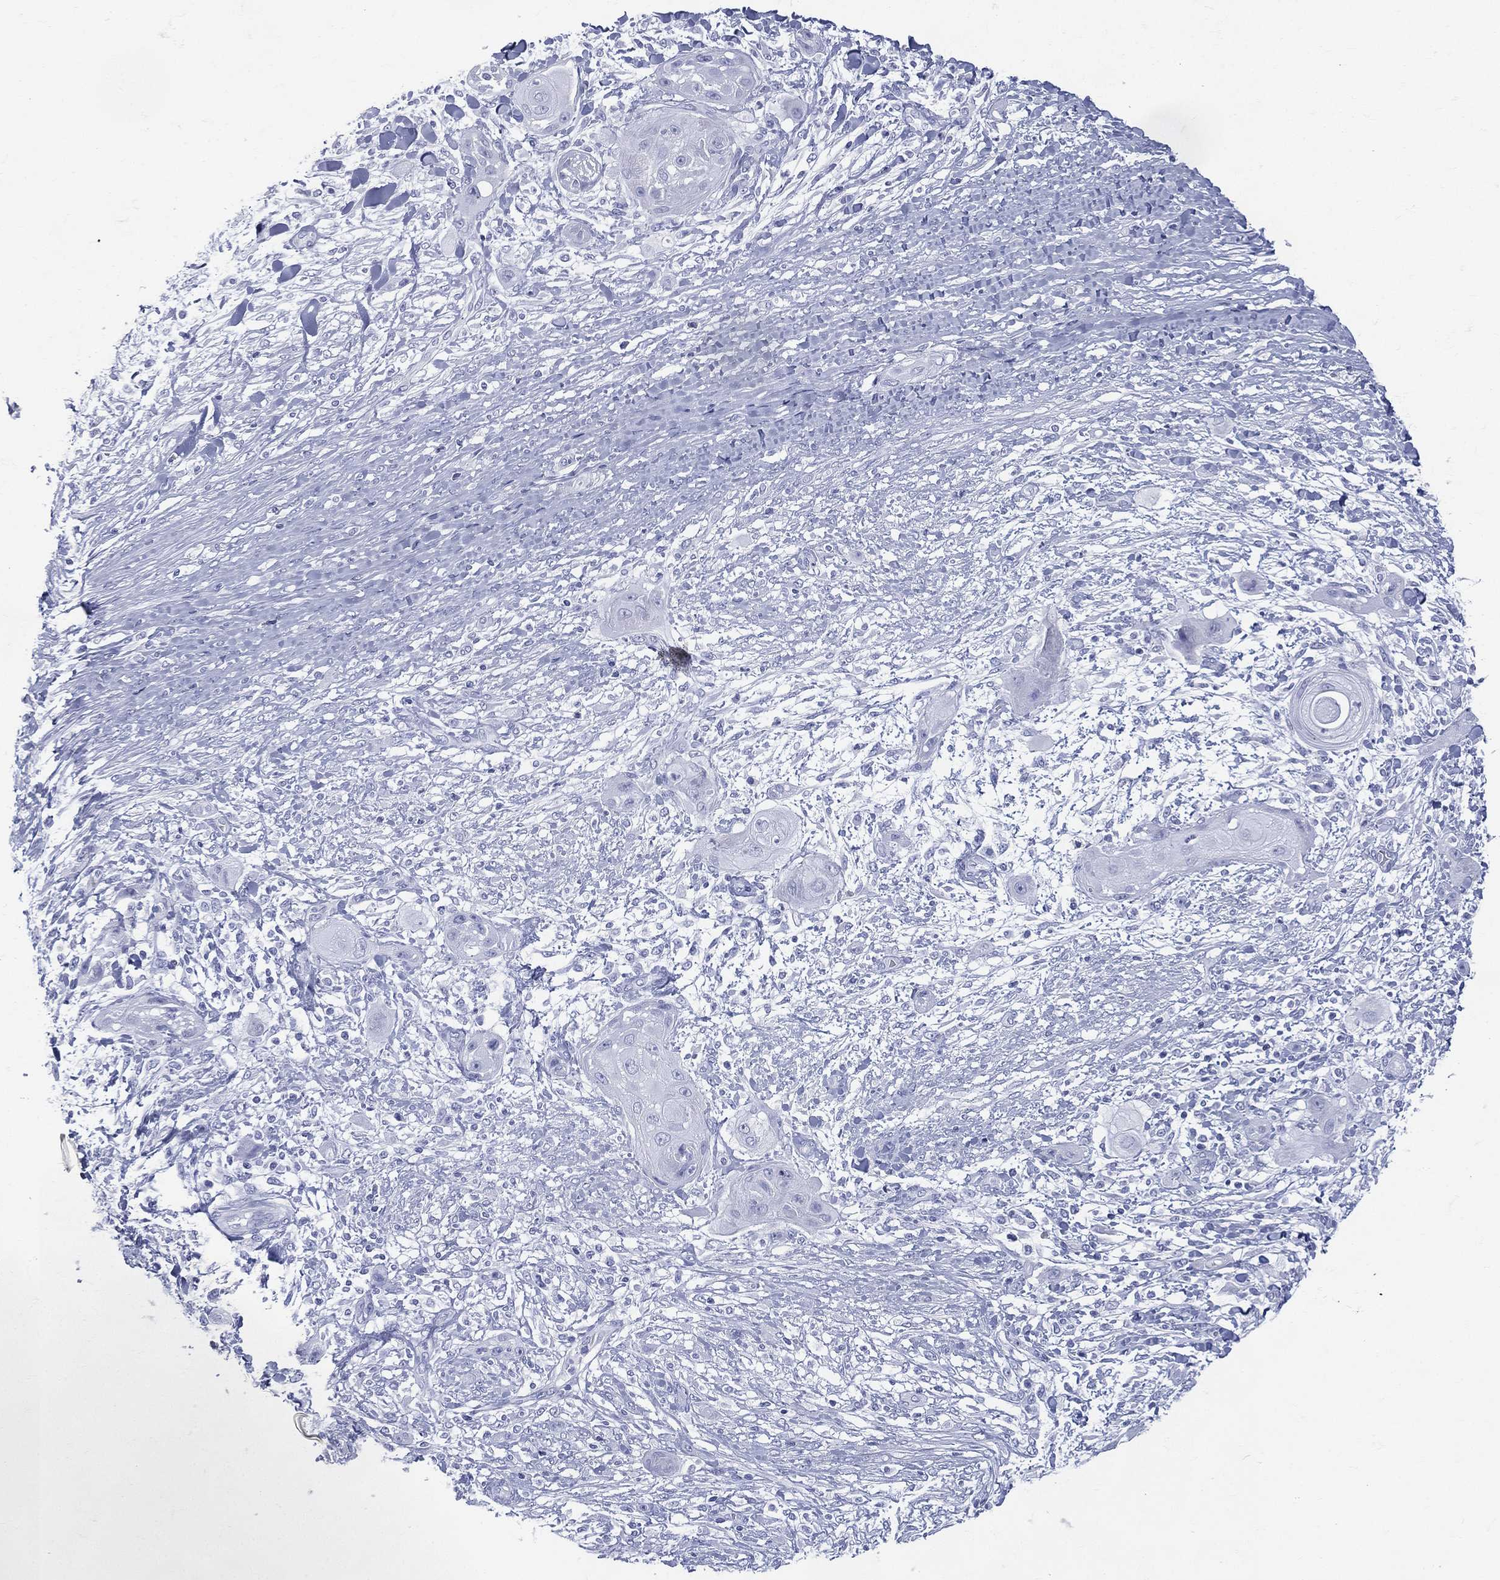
{"staining": {"intensity": "negative", "quantity": "none", "location": "none"}, "tissue": "skin cancer", "cell_type": "Tumor cells", "image_type": "cancer", "snomed": [{"axis": "morphology", "description": "Squamous cell carcinoma, NOS"}, {"axis": "topography", "description": "Skin"}], "caption": "Tumor cells are negative for brown protein staining in skin cancer (squamous cell carcinoma).", "gene": "ETNPPL", "patient": {"sex": "male", "age": 62}}